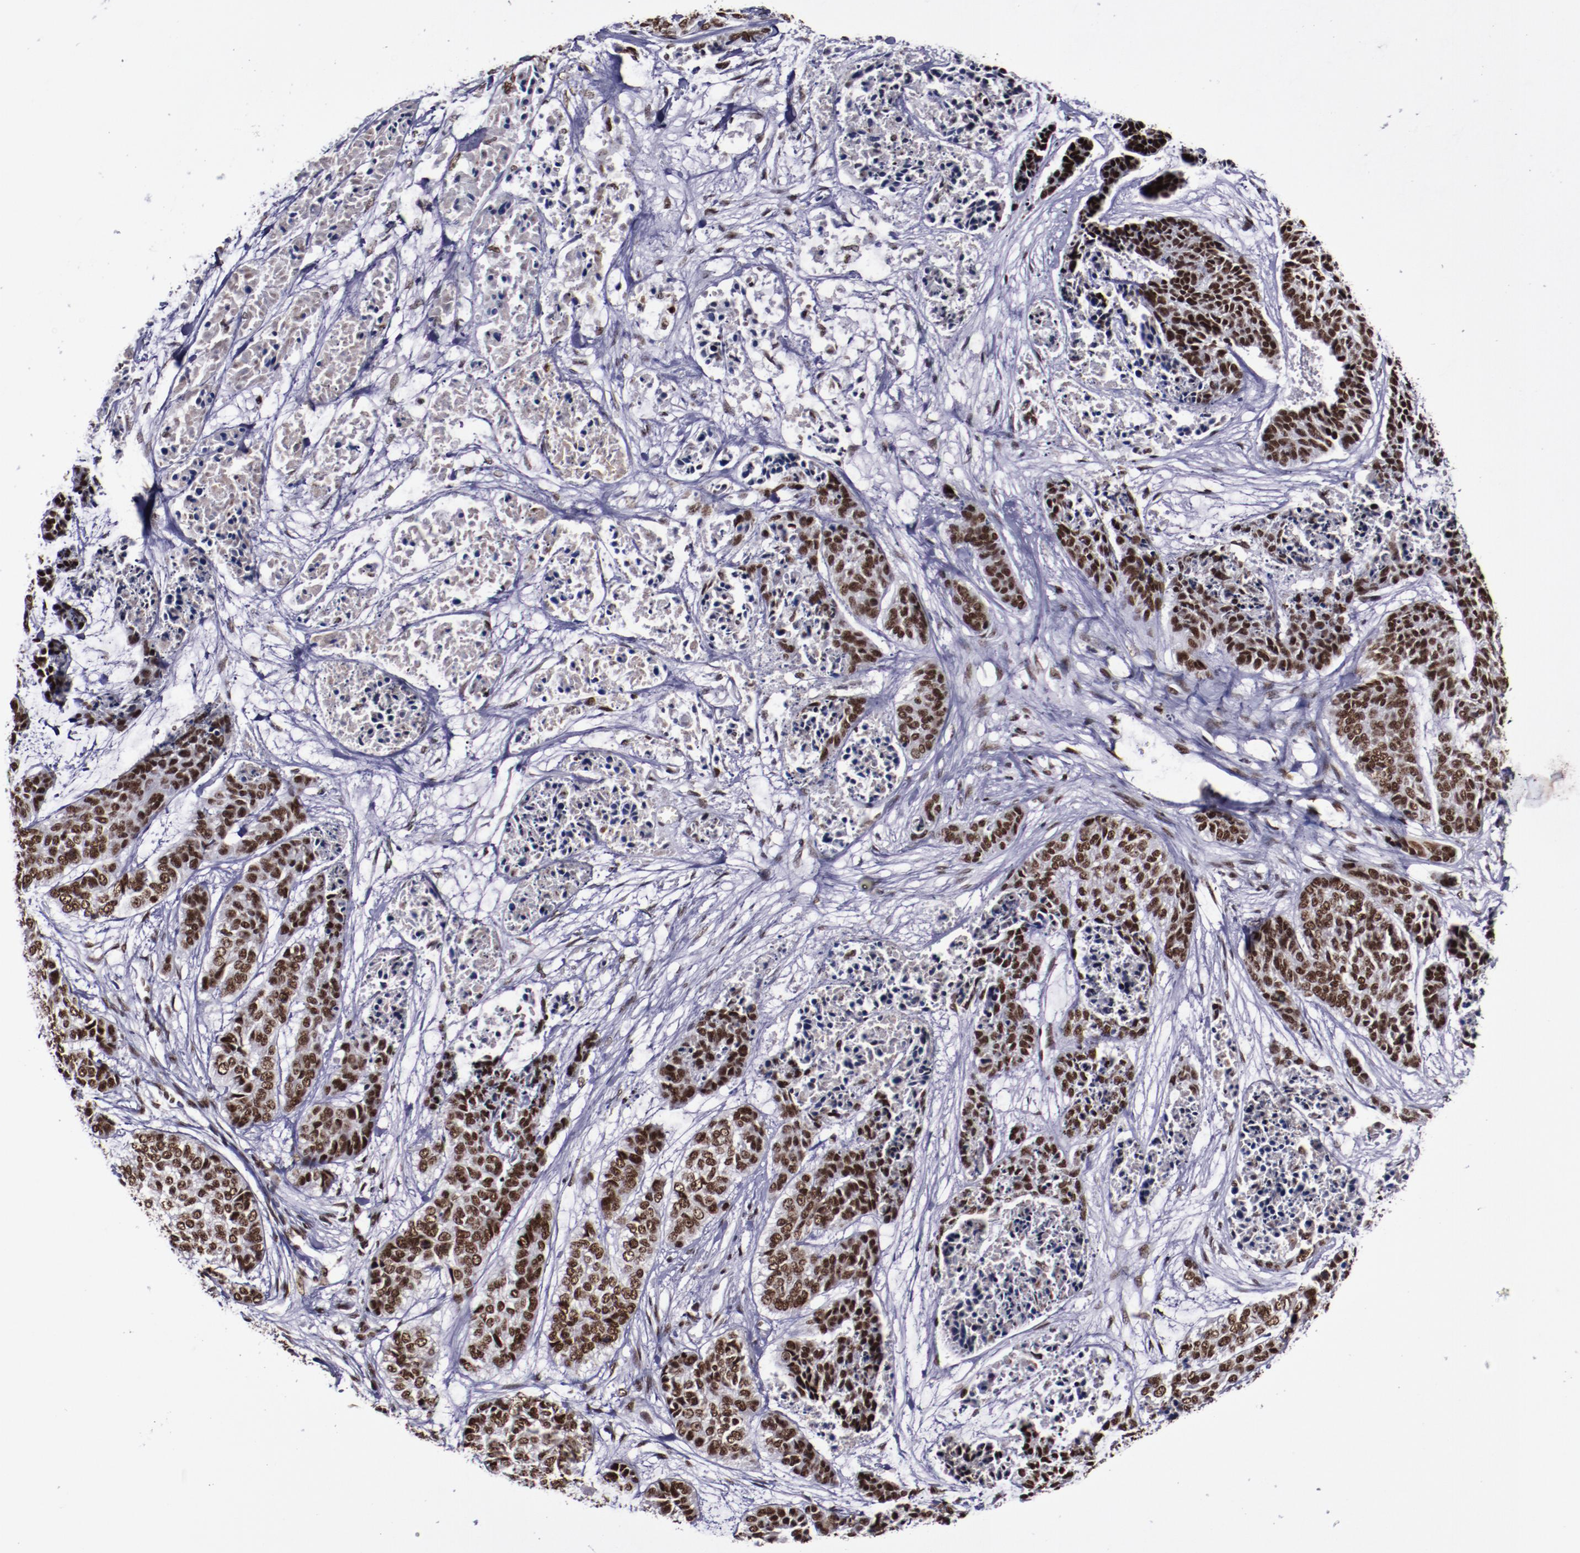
{"staining": {"intensity": "strong", "quantity": ">75%", "location": "nuclear"}, "tissue": "skin cancer", "cell_type": "Tumor cells", "image_type": "cancer", "snomed": [{"axis": "morphology", "description": "Basal cell carcinoma"}, {"axis": "topography", "description": "Skin"}], "caption": "DAB (3,3'-diaminobenzidine) immunohistochemical staining of human basal cell carcinoma (skin) shows strong nuclear protein expression in about >75% of tumor cells.", "gene": "ERH", "patient": {"sex": "female", "age": 64}}